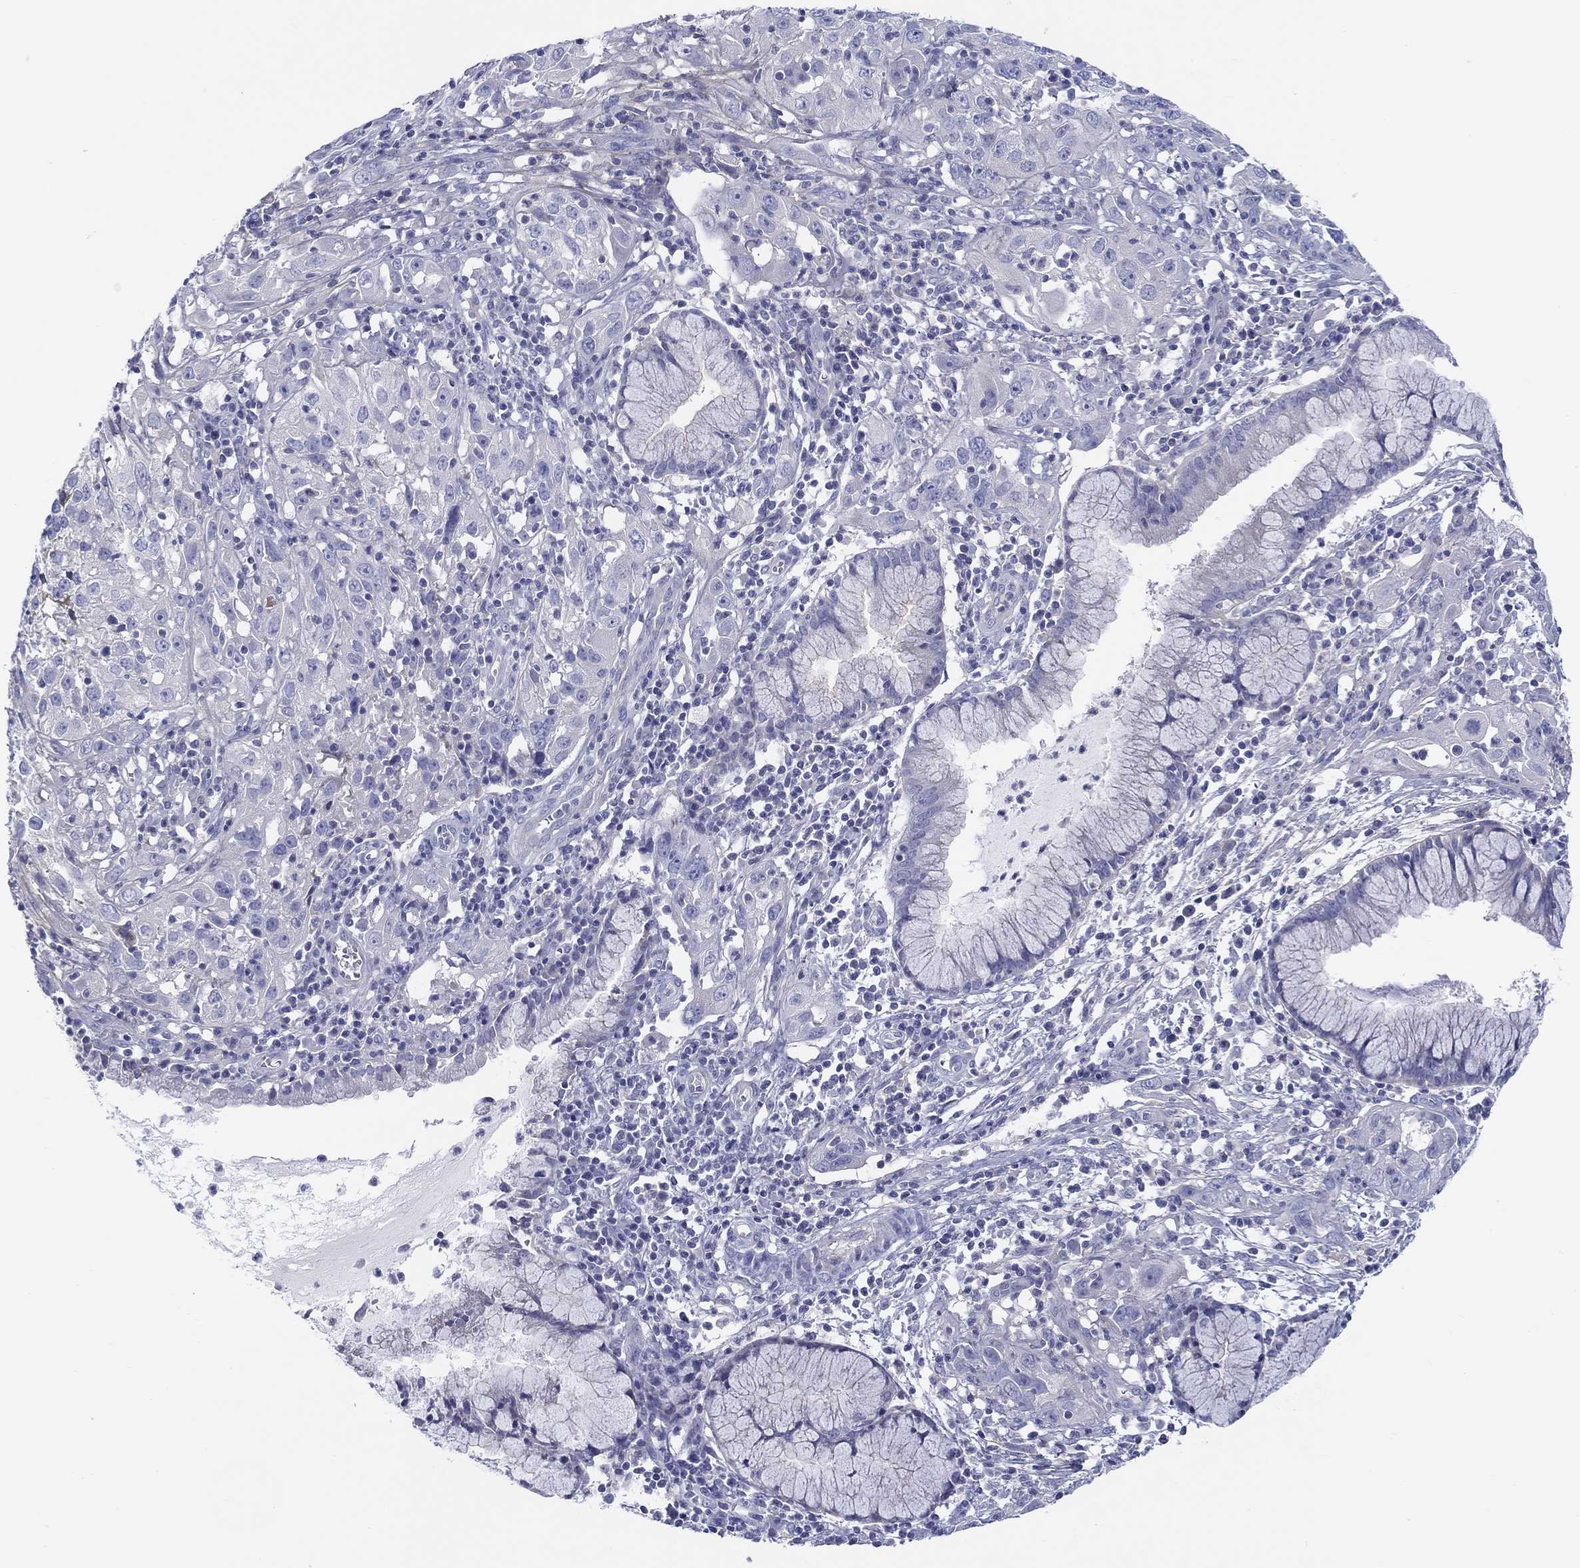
{"staining": {"intensity": "negative", "quantity": "none", "location": "none"}, "tissue": "cervical cancer", "cell_type": "Tumor cells", "image_type": "cancer", "snomed": [{"axis": "morphology", "description": "Squamous cell carcinoma, NOS"}, {"axis": "topography", "description": "Cervix"}], "caption": "Immunohistochemistry (IHC) micrograph of neoplastic tissue: squamous cell carcinoma (cervical) stained with DAB shows no significant protein staining in tumor cells.", "gene": "HAPLN4", "patient": {"sex": "female", "age": 32}}